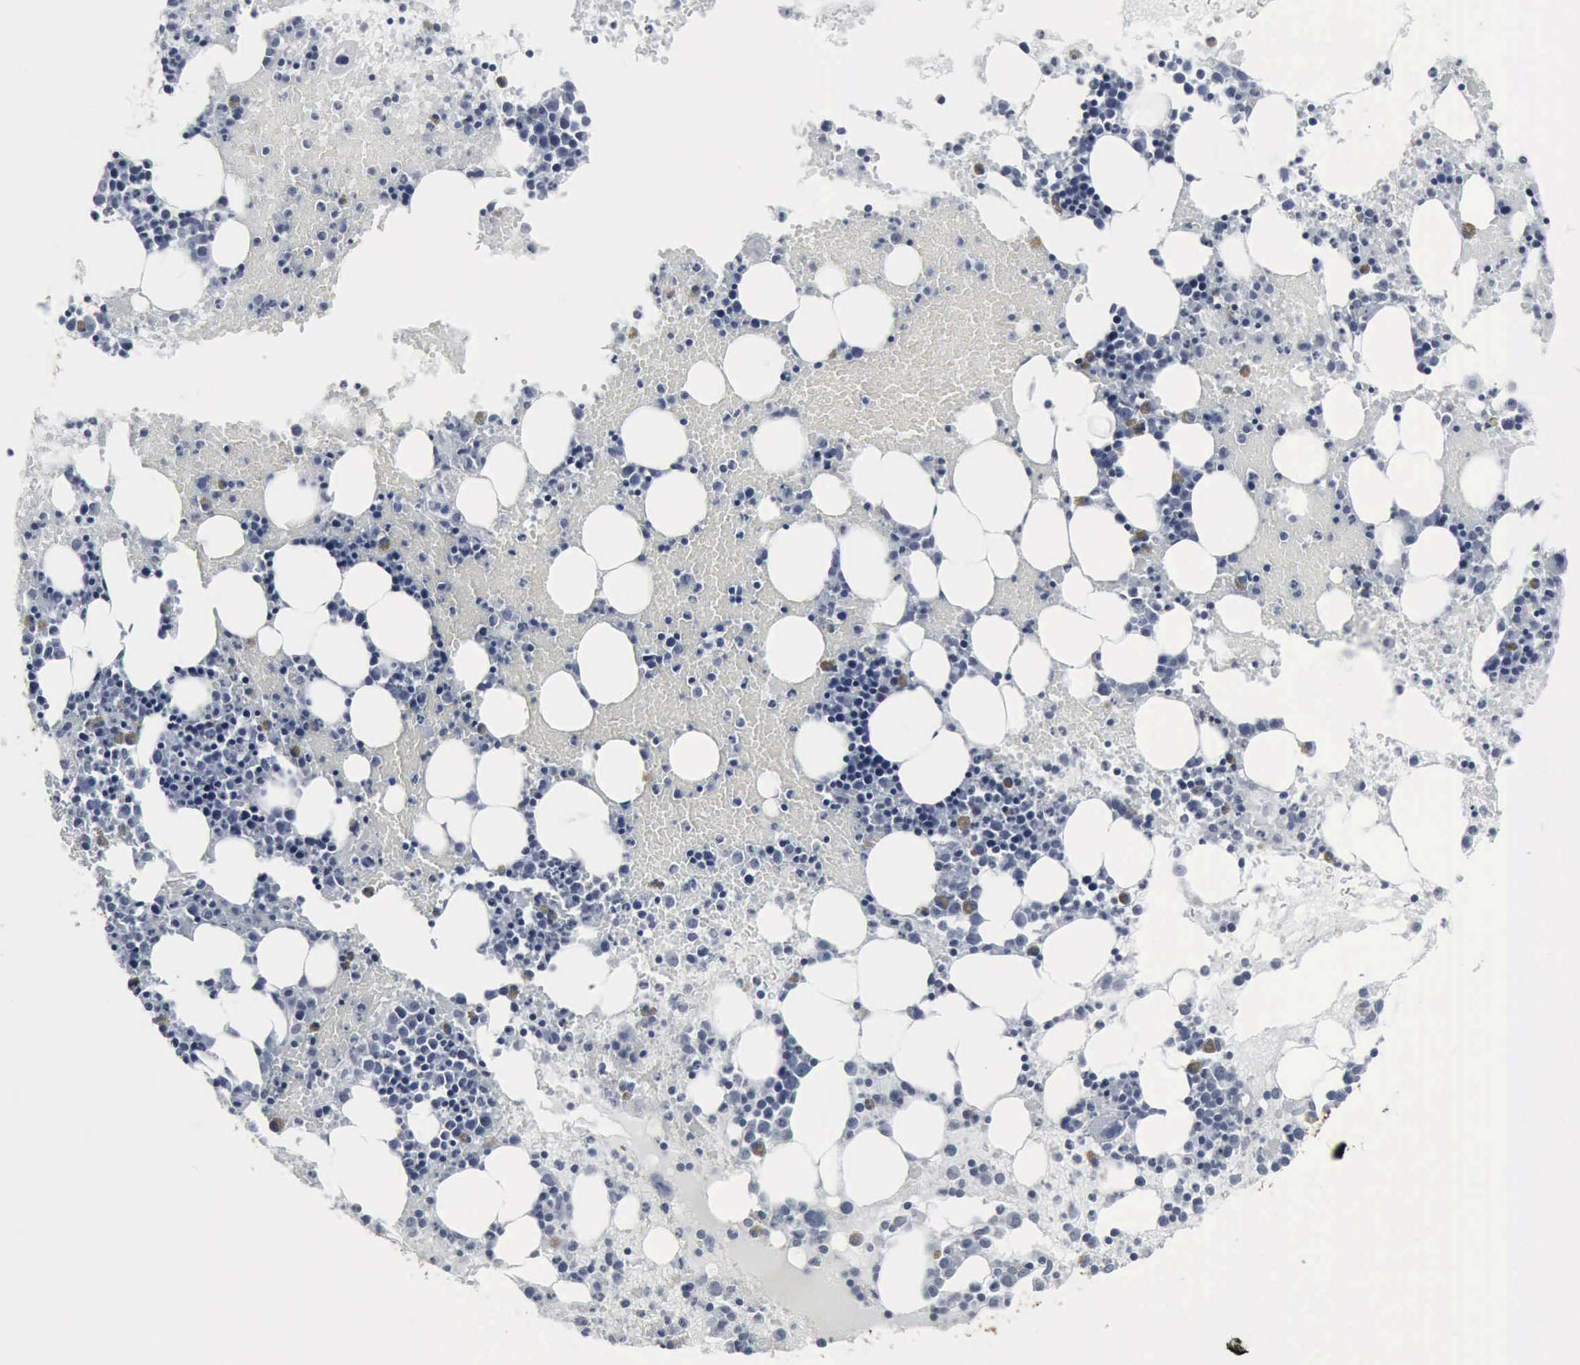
{"staining": {"intensity": "negative", "quantity": "none", "location": "none"}, "tissue": "bone marrow", "cell_type": "Hematopoietic cells", "image_type": "normal", "snomed": [{"axis": "morphology", "description": "Normal tissue, NOS"}, {"axis": "topography", "description": "Bone marrow"}], "caption": "Hematopoietic cells are negative for protein expression in normal human bone marrow. Brightfield microscopy of IHC stained with DAB (brown) and hematoxylin (blue), captured at high magnification.", "gene": "SNAP25", "patient": {"sex": "male", "age": 15}}